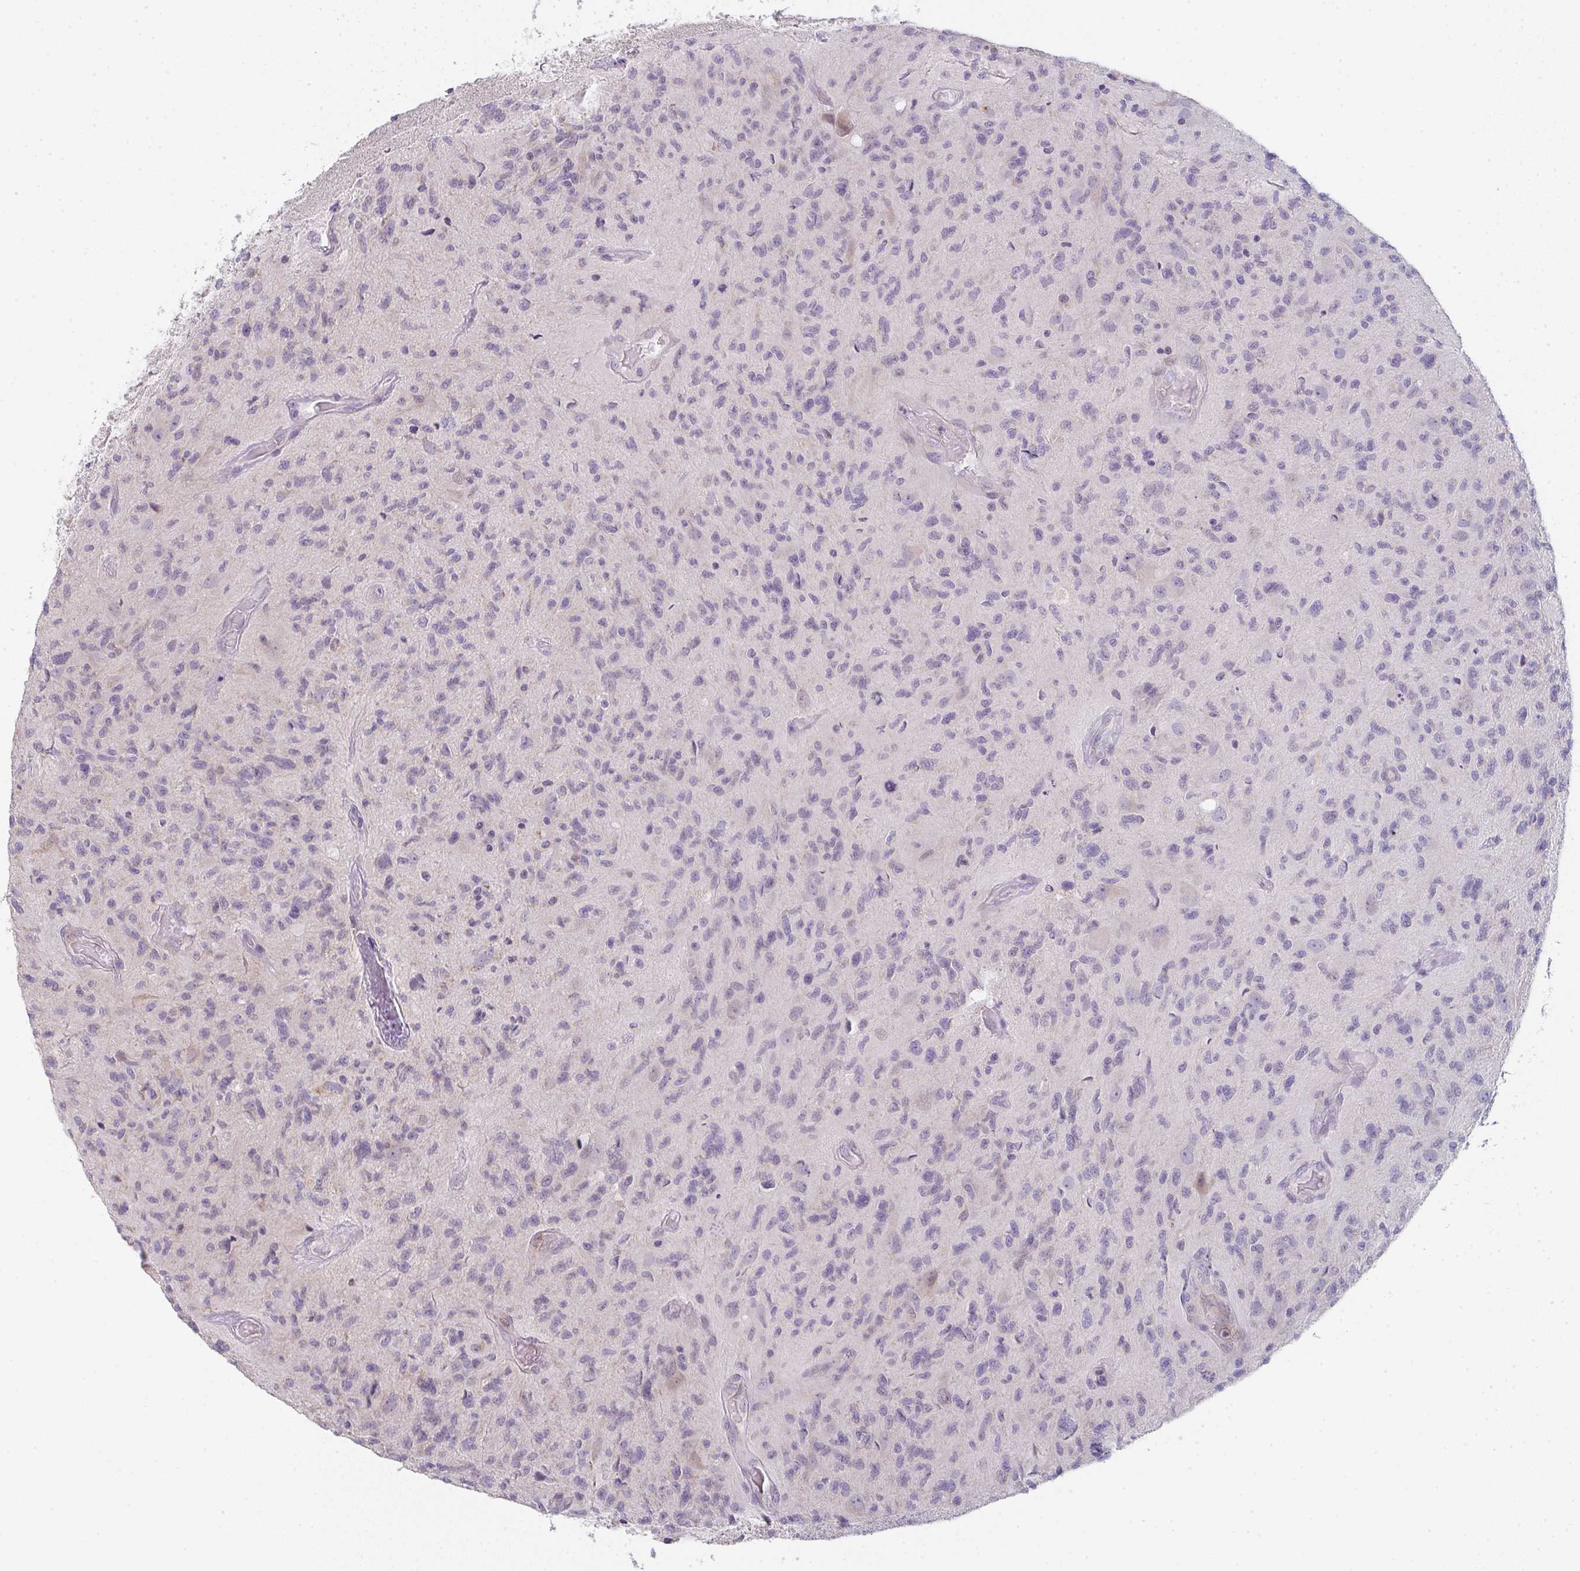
{"staining": {"intensity": "negative", "quantity": "none", "location": "none"}, "tissue": "glioma", "cell_type": "Tumor cells", "image_type": "cancer", "snomed": [{"axis": "morphology", "description": "Glioma, malignant, High grade"}, {"axis": "topography", "description": "Brain"}], "caption": "Malignant glioma (high-grade) was stained to show a protein in brown. There is no significant staining in tumor cells. Brightfield microscopy of immunohistochemistry stained with DAB (brown) and hematoxylin (blue), captured at high magnification.", "gene": "CACNA1S", "patient": {"sex": "male", "age": 67}}